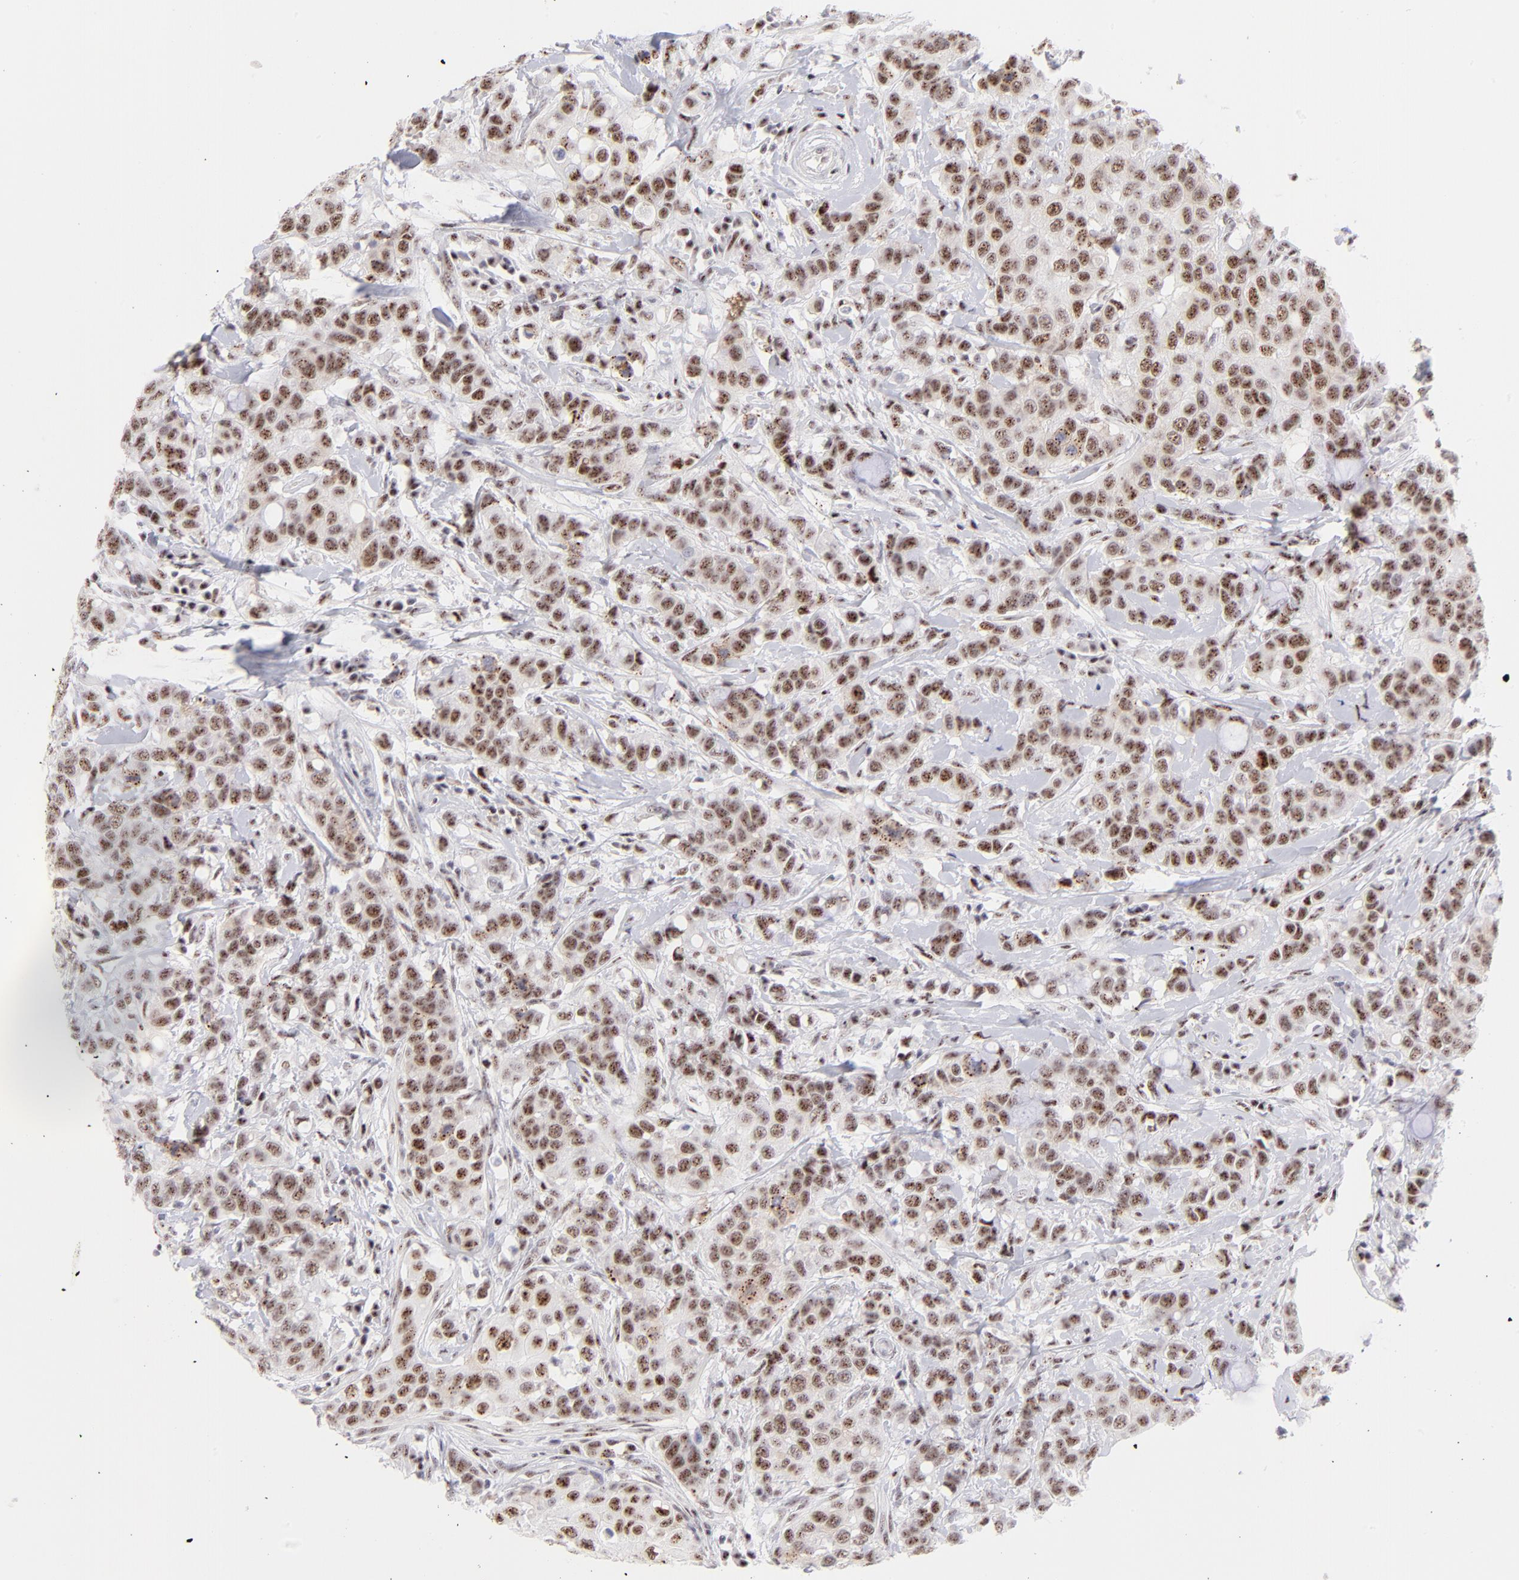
{"staining": {"intensity": "moderate", "quantity": ">75%", "location": "nuclear"}, "tissue": "breast cancer", "cell_type": "Tumor cells", "image_type": "cancer", "snomed": [{"axis": "morphology", "description": "Duct carcinoma"}, {"axis": "topography", "description": "Breast"}], "caption": "Human breast cancer (infiltrating ductal carcinoma) stained with a brown dye demonstrates moderate nuclear positive staining in approximately >75% of tumor cells.", "gene": "CDC25C", "patient": {"sex": "female", "age": 27}}